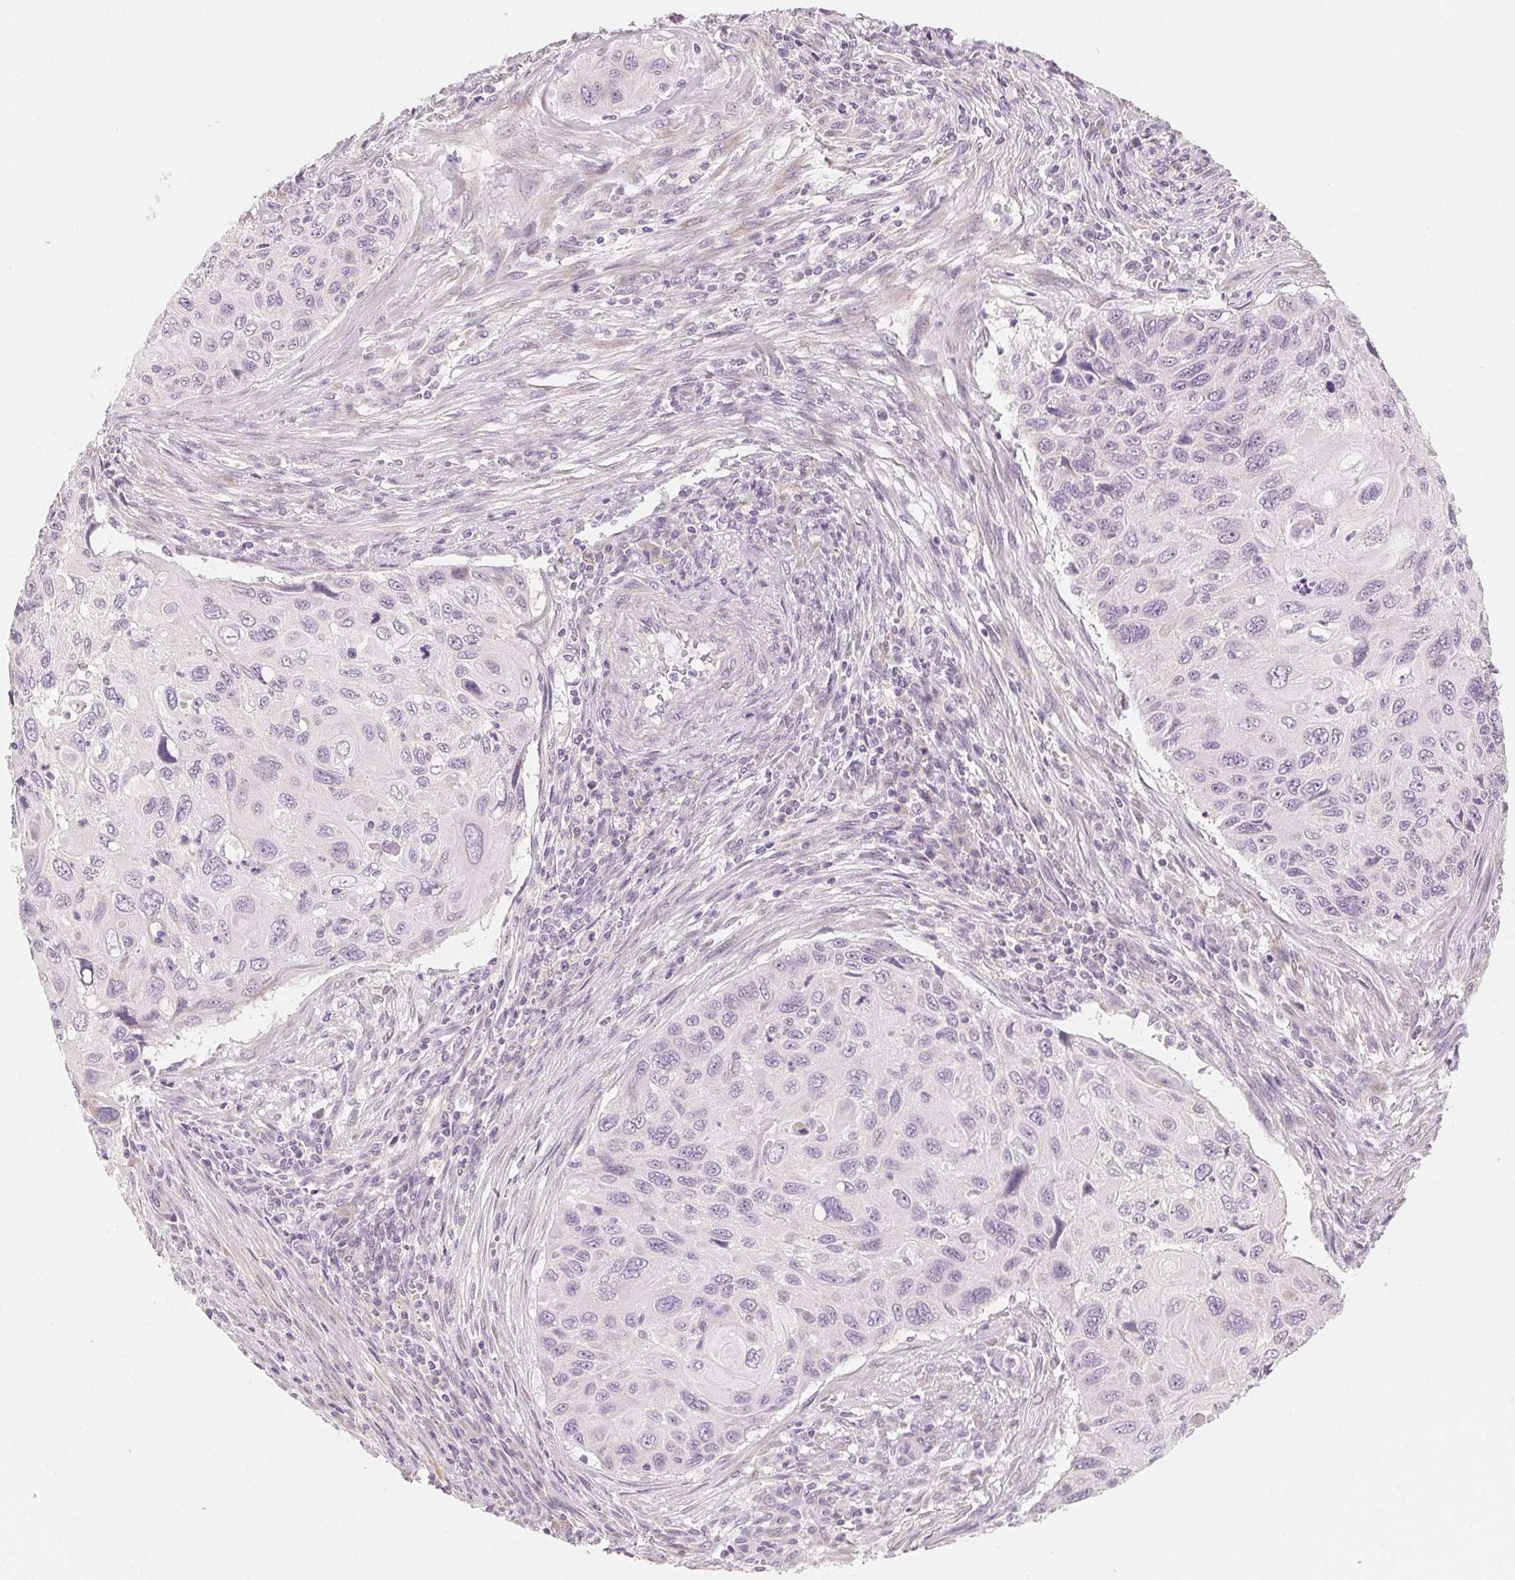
{"staining": {"intensity": "negative", "quantity": "none", "location": "none"}, "tissue": "cervical cancer", "cell_type": "Tumor cells", "image_type": "cancer", "snomed": [{"axis": "morphology", "description": "Squamous cell carcinoma, NOS"}, {"axis": "topography", "description": "Cervix"}], "caption": "High power microscopy micrograph of an immunohistochemistry (IHC) micrograph of cervical squamous cell carcinoma, revealing no significant positivity in tumor cells. (Stains: DAB (3,3'-diaminobenzidine) IHC with hematoxylin counter stain, Microscopy: brightfield microscopy at high magnification).", "gene": "MYBL1", "patient": {"sex": "female", "age": 70}}